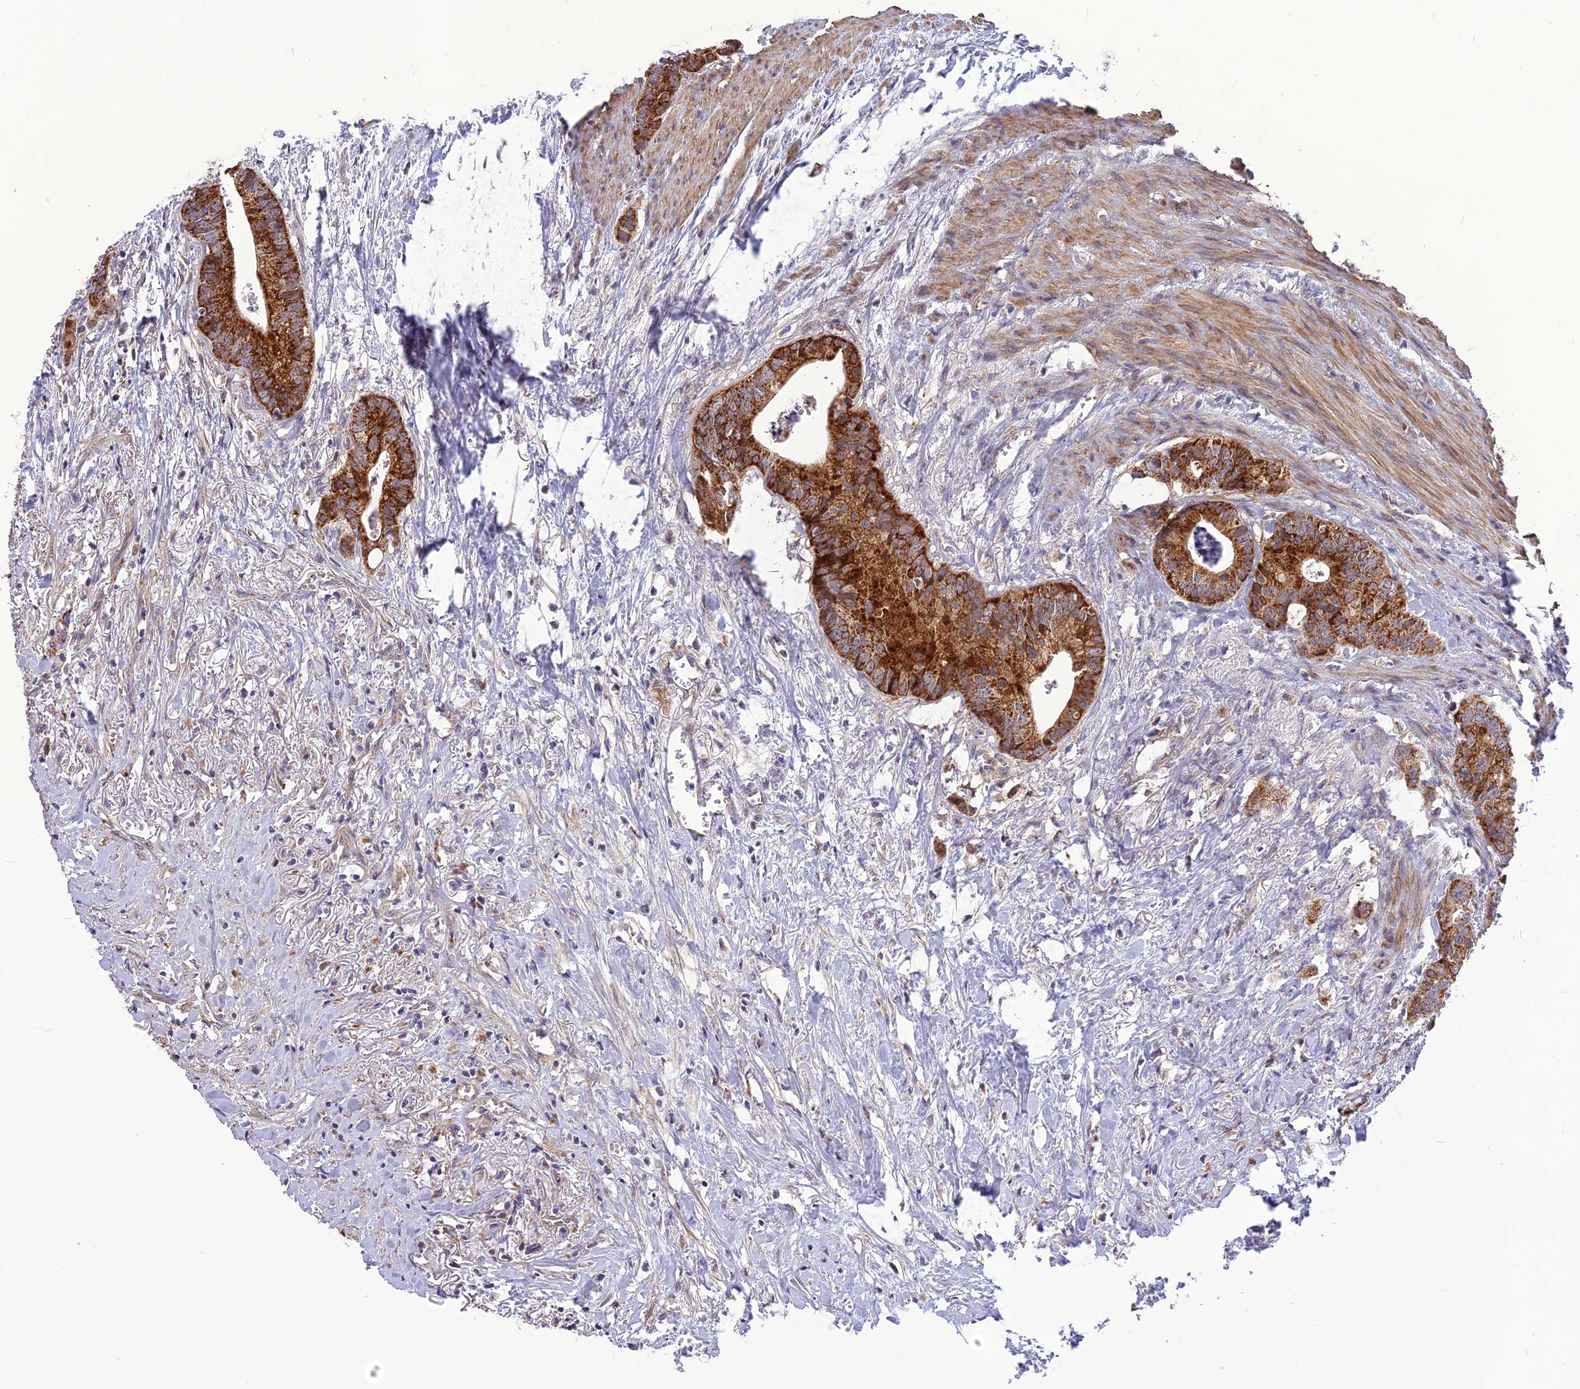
{"staining": {"intensity": "strong", "quantity": ">75%", "location": "cytoplasmic/membranous"}, "tissue": "colorectal cancer", "cell_type": "Tumor cells", "image_type": "cancer", "snomed": [{"axis": "morphology", "description": "Adenocarcinoma, NOS"}, {"axis": "topography", "description": "Colon"}], "caption": "Immunohistochemical staining of human colorectal cancer (adenocarcinoma) exhibits high levels of strong cytoplasmic/membranous staining in approximately >75% of tumor cells.", "gene": "CMC1", "patient": {"sex": "female", "age": 57}}